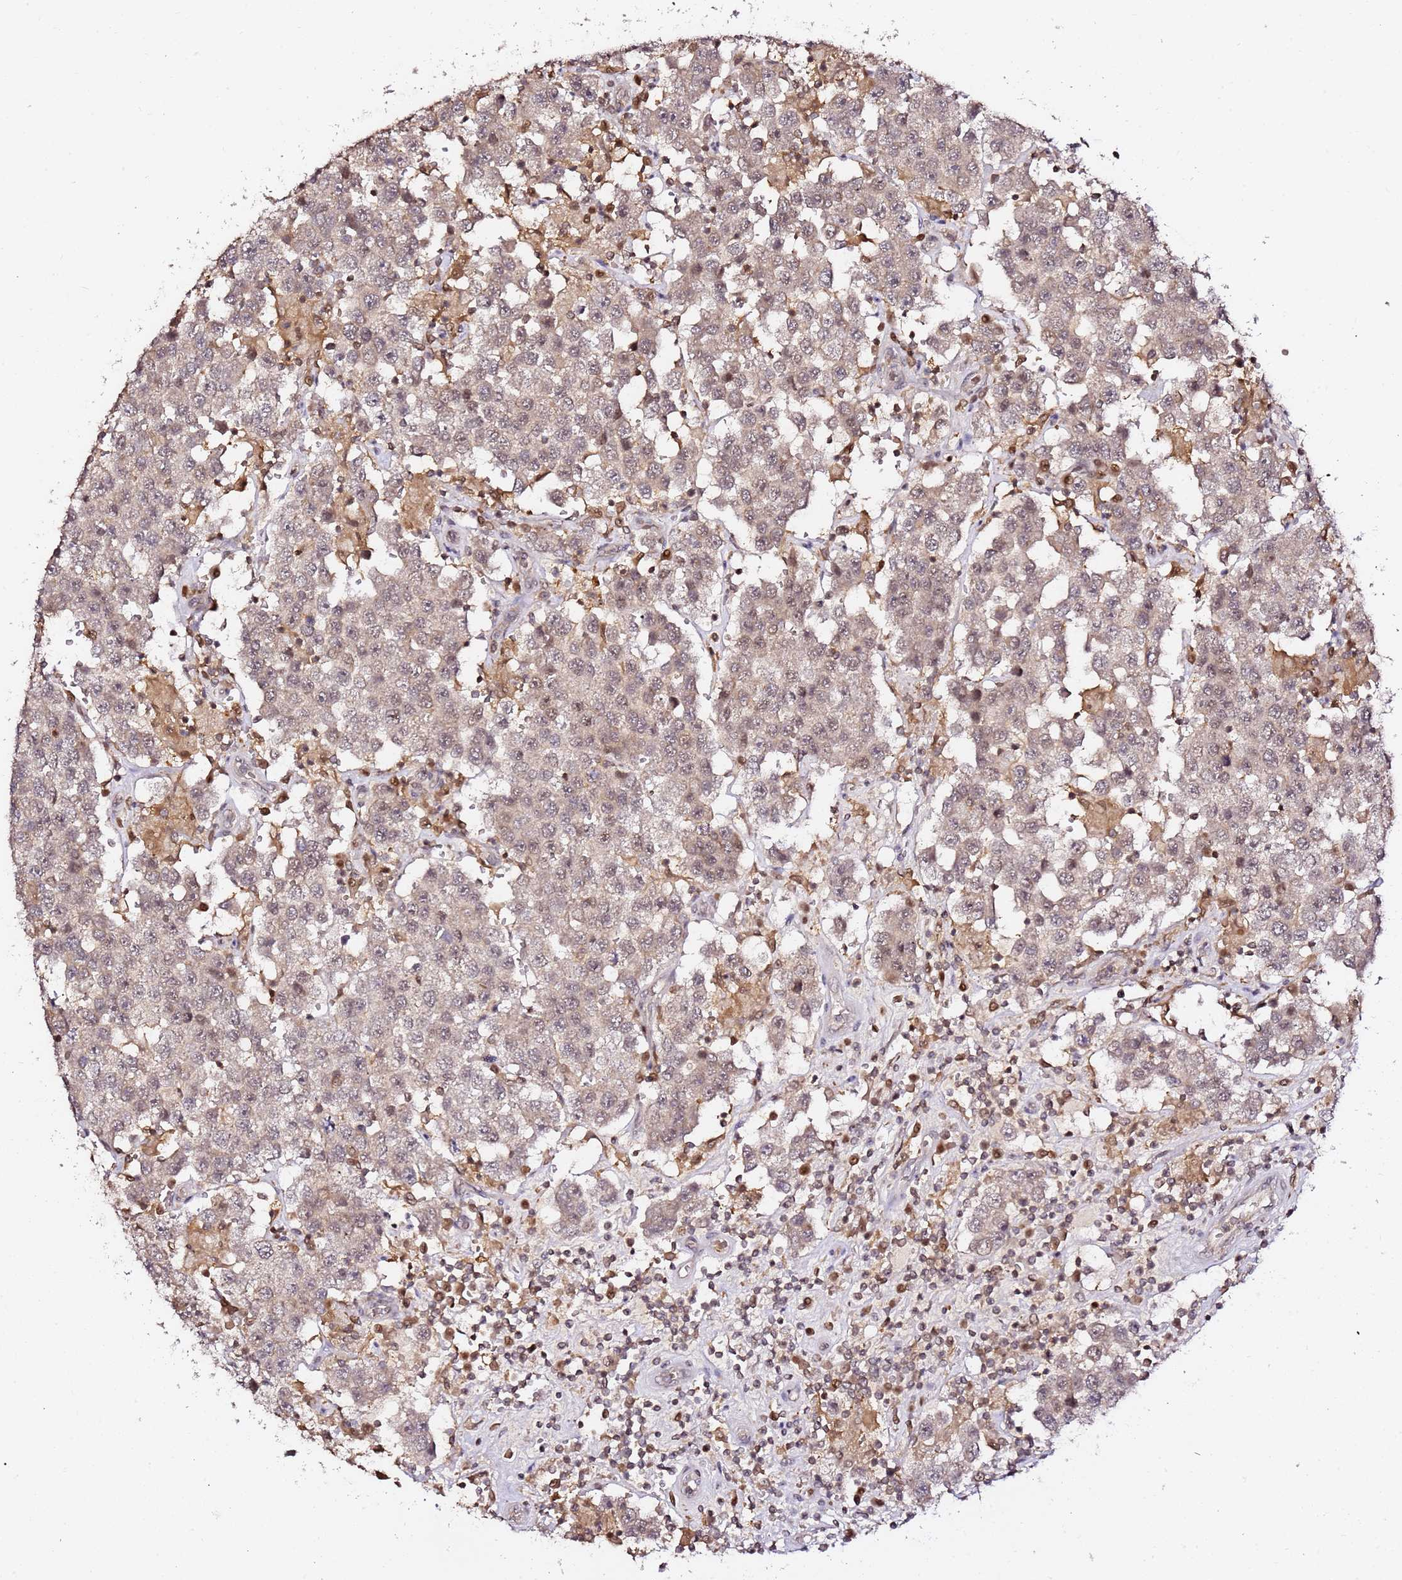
{"staining": {"intensity": "weak", "quantity": "25%-75%", "location": "nuclear"}, "tissue": "testis cancer", "cell_type": "Tumor cells", "image_type": "cancer", "snomed": [{"axis": "morphology", "description": "Seminoma, NOS"}, {"axis": "topography", "description": "Testis"}], "caption": "Protein expression by immunohistochemistry displays weak nuclear staining in about 25%-75% of tumor cells in testis cancer (seminoma). Nuclei are stained in blue.", "gene": "OR5V1", "patient": {"sex": "male", "age": 37}}